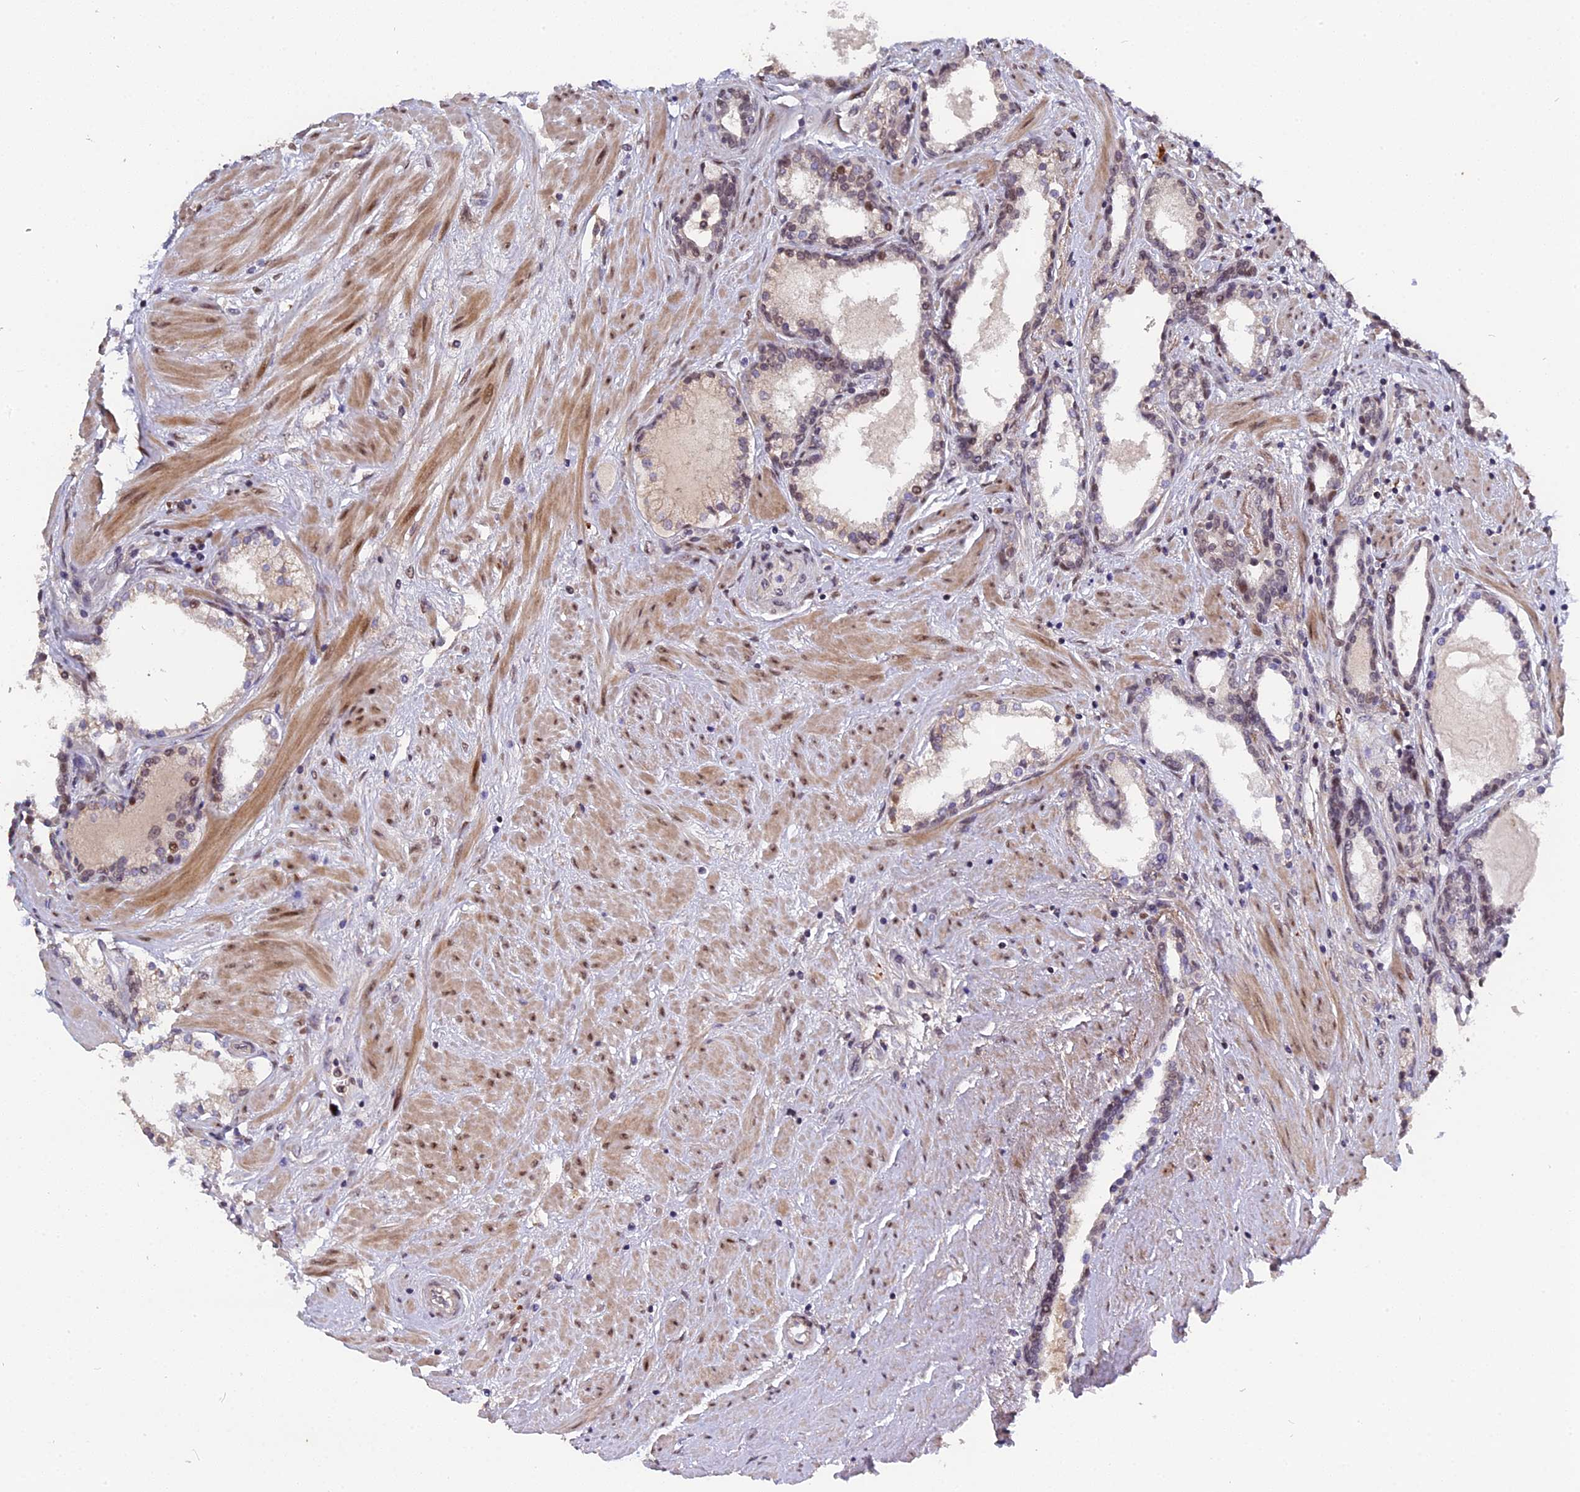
{"staining": {"intensity": "moderate", "quantity": ">75%", "location": "nuclear"}, "tissue": "prostate cancer", "cell_type": "Tumor cells", "image_type": "cancer", "snomed": [{"axis": "morphology", "description": "Adenocarcinoma, High grade"}, {"axis": "topography", "description": "Prostate"}], "caption": "IHC of human prostate high-grade adenocarcinoma displays medium levels of moderate nuclear staining in about >75% of tumor cells. (DAB IHC with brightfield microscopy, high magnification).", "gene": "PYGO1", "patient": {"sex": "male", "age": 58}}